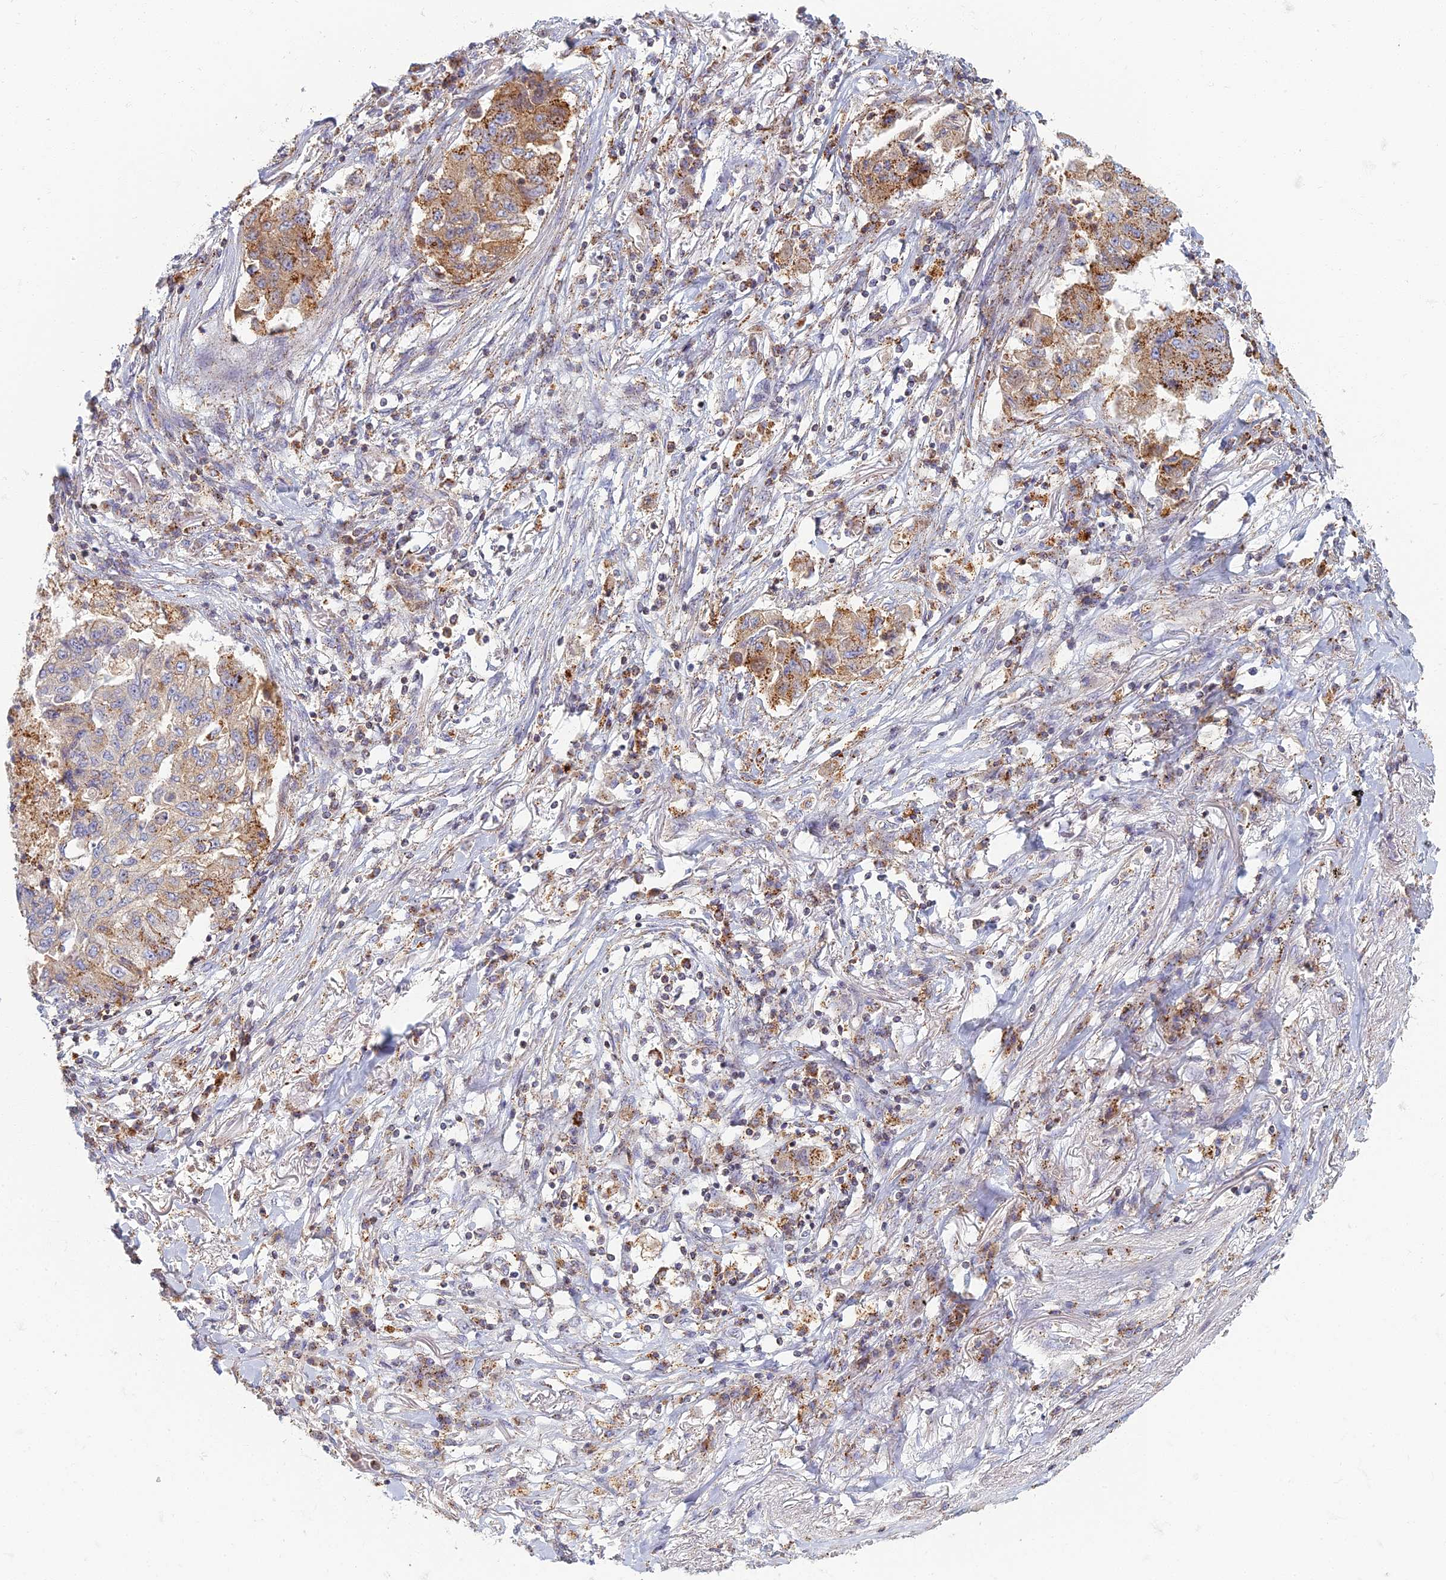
{"staining": {"intensity": "moderate", "quantity": ">75%", "location": "cytoplasmic/membranous"}, "tissue": "lung cancer", "cell_type": "Tumor cells", "image_type": "cancer", "snomed": [{"axis": "morphology", "description": "Squamous cell carcinoma, NOS"}, {"axis": "topography", "description": "Lung"}], "caption": "Protein staining by IHC demonstrates moderate cytoplasmic/membranous staining in approximately >75% of tumor cells in lung squamous cell carcinoma.", "gene": "CHMP4B", "patient": {"sex": "male", "age": 74}}